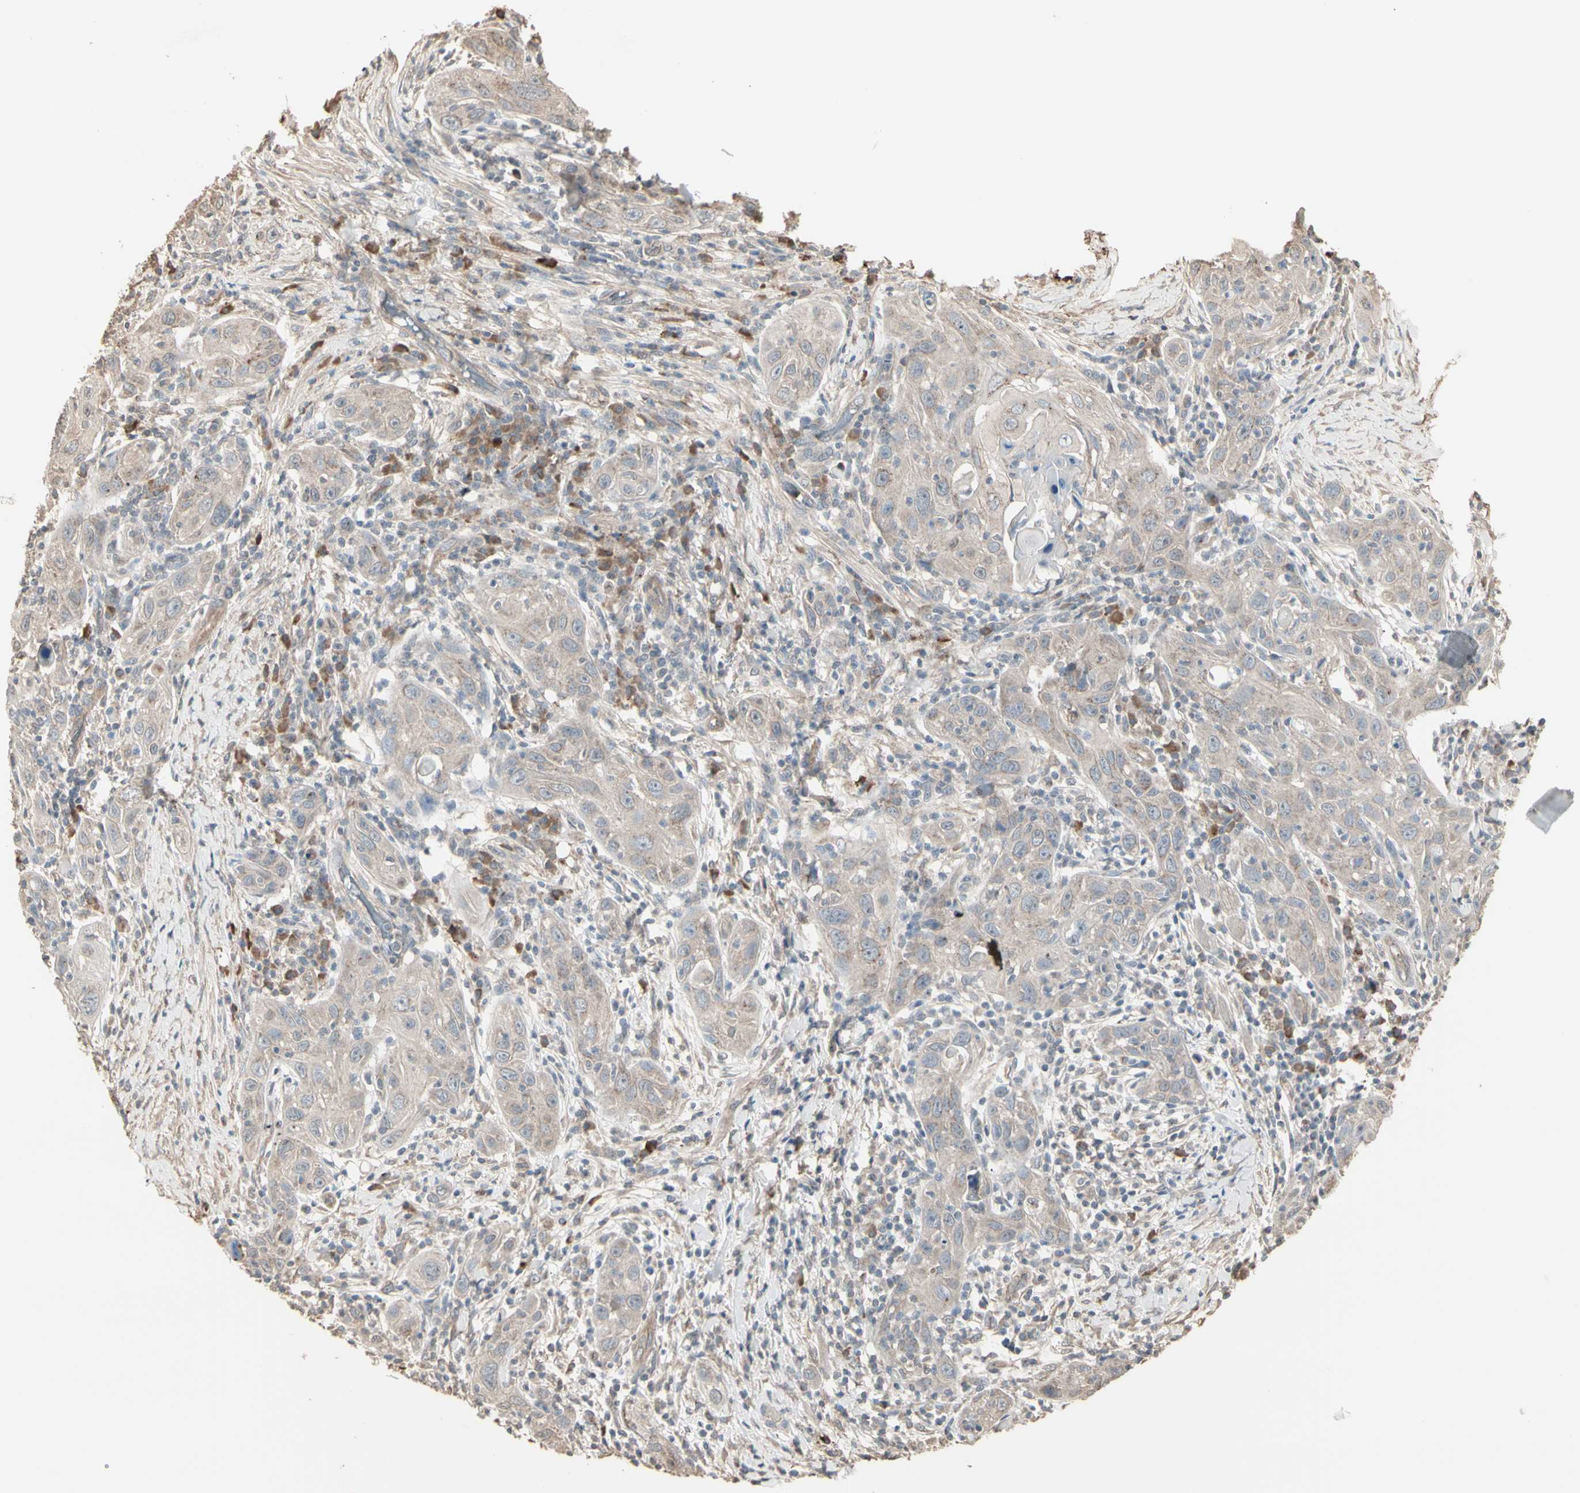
{"staining": {"intensity": "weak", "quantity": "25%-75%", "location": "cytoplasmic/membranous"}, "tissue": "skin cancer", "cell_type": "Tumor cells", "image_type": "cancer", "snomed": [{"axis": "morphology", "description": "Squamous cell carcinoma, NOS"}, {"axis": "topography", "description": "Skin"}], "caption": "Protein staining by immunohistochemistry demonstrates weak cytoplasmic/membranous staining in about 25%-75% of tumor cells in skin cancer (squamous cell carcinoma). The staining was performed using DAB (3,3'-diaminobenzidine), with brown indicating positive protein expression. Nuclei are stained blue with hematoxylin.", "gene": "GALNT3", "patient": {"sex": "female", "age": 88}}